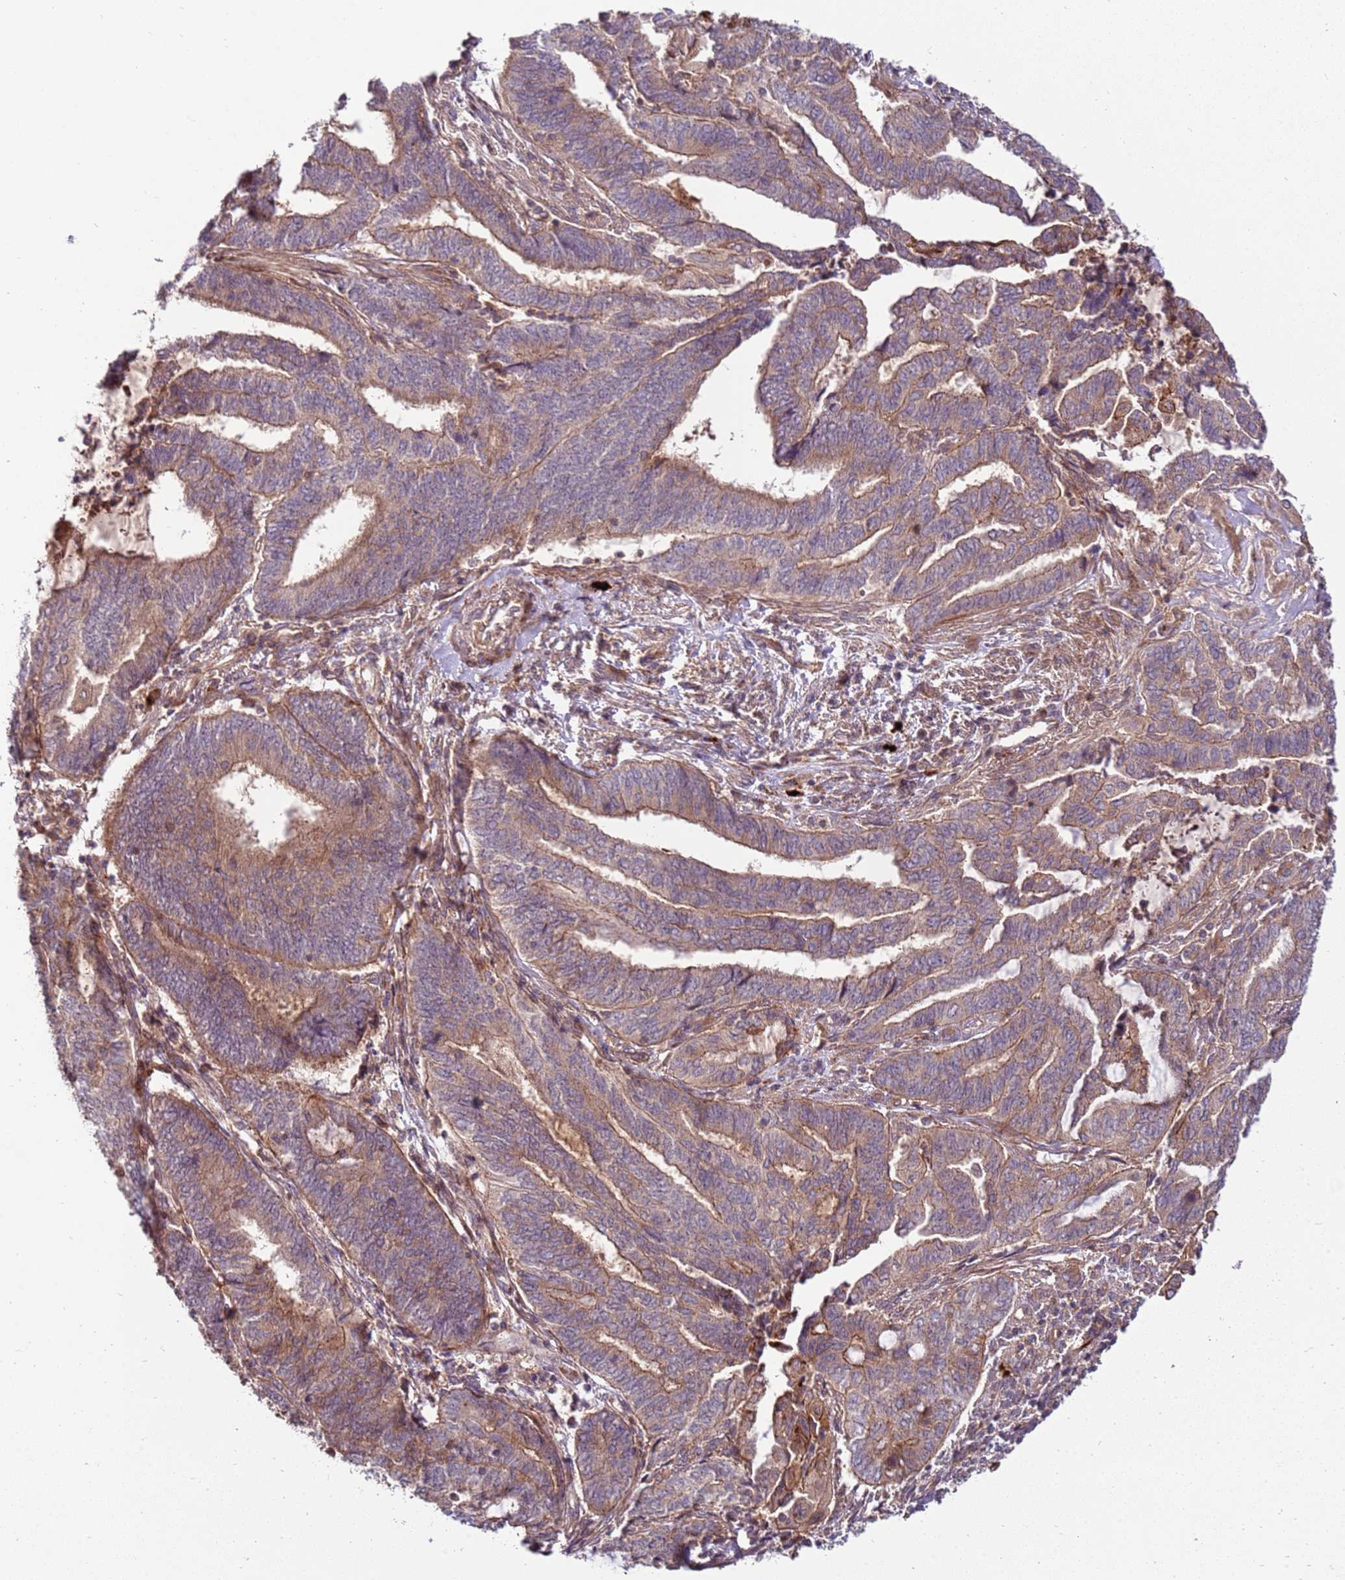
{"staining": {"intensity": "moderate", "quantity": "25%-75%", "location": "cytoplasmic/membranous"}, "tissue": "endometrial cancer", "cell_type": "Tumor cells", "image_type": "cancer", "snomed": [{"axis": "morphology", "description": "Adenocarcinoma, NOS"}, {"axis": "topography", "description": "Uterus"}, {"axis": "topography", "description": "Endometrium"}], "caption": "Immunohistochemistry (DAB (3,3'-diaminobenzidine)) staining of human endometrial cancer (adenocarcinoma) exhibits moderate cytoplasmic/membranous protein staining in approximately 25%-75% of tumor cells.", "gene": "ZNF624", "patient": {"sex": "female", "age": 70}}